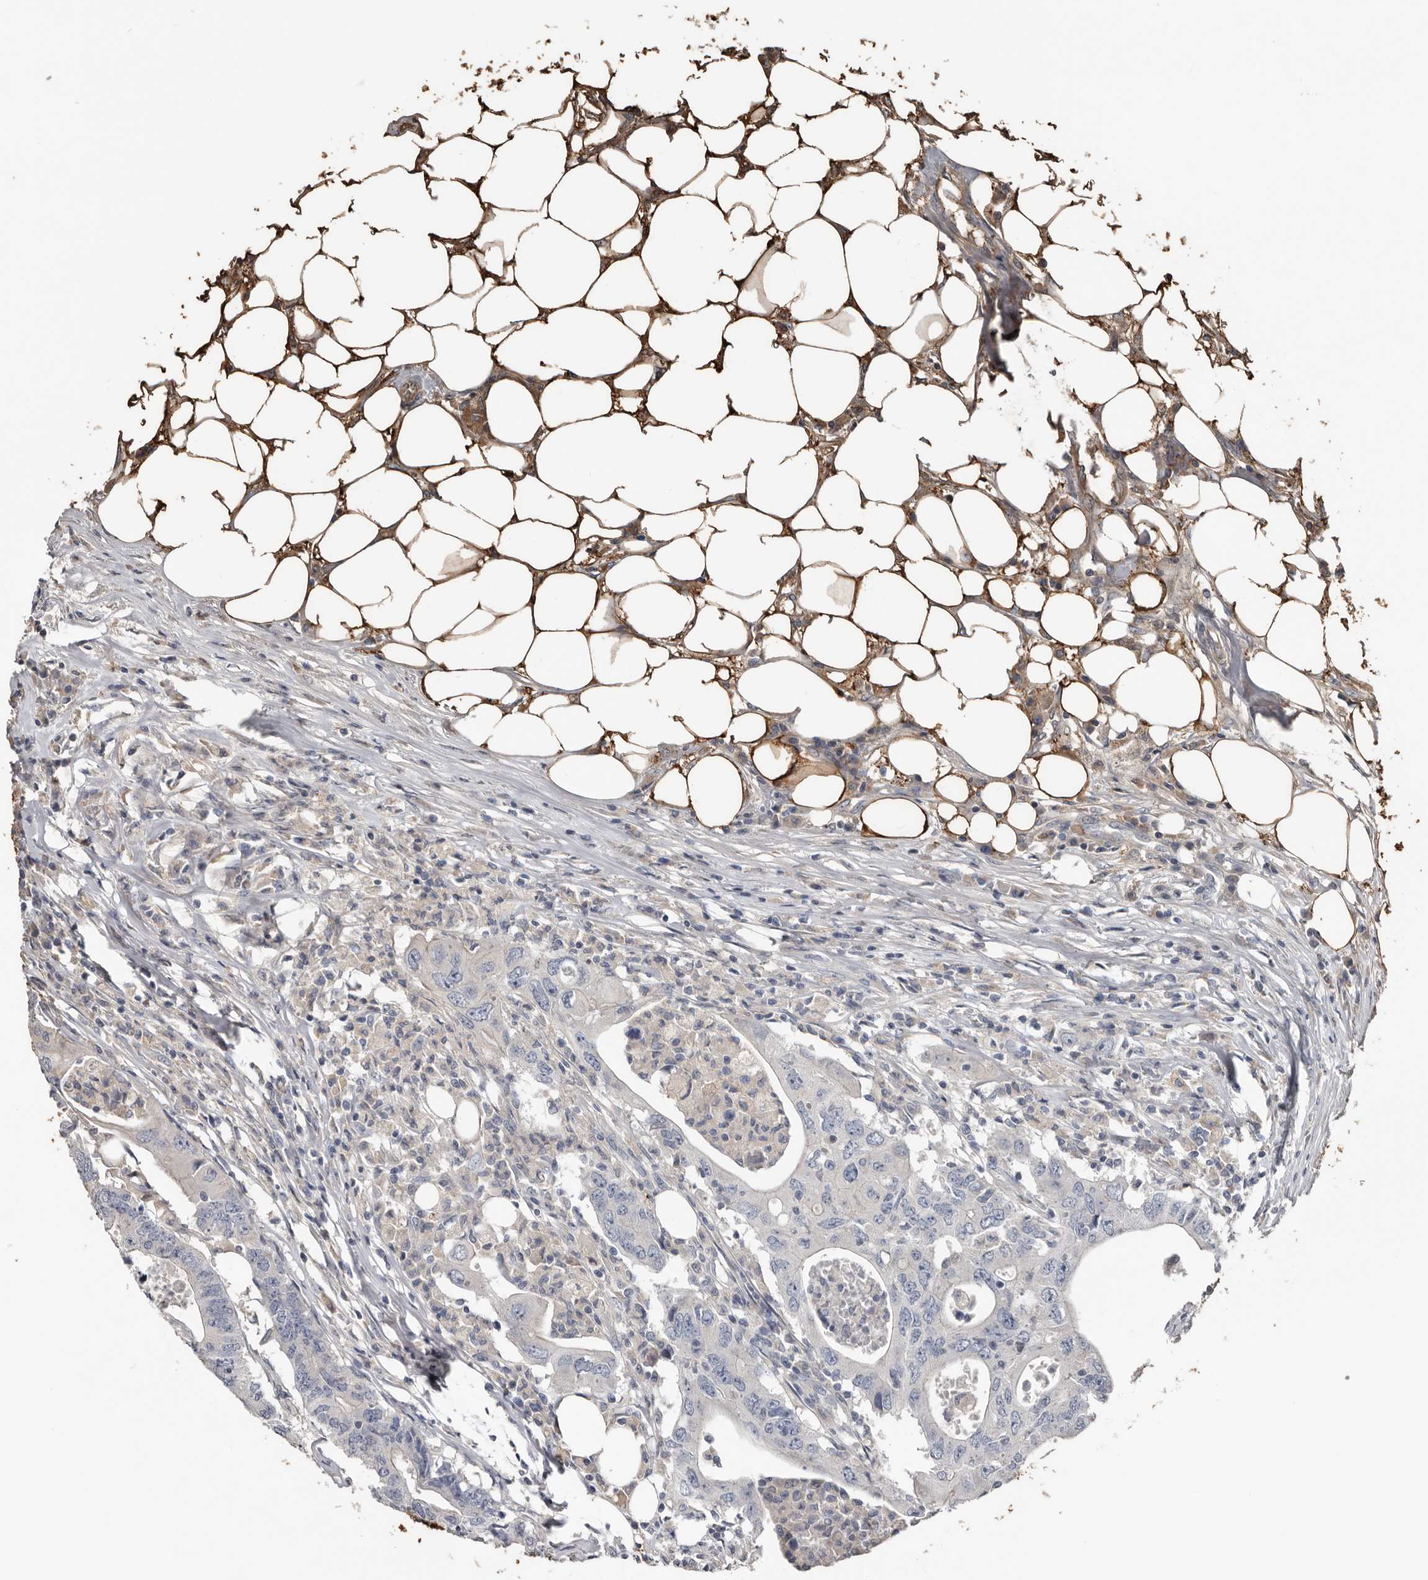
{"staining": {"intensity": "negative", "quantity": "none", "location": "none"}, "tissue": "colorectal cancer", "cell_type": "Tumor cells", "image_type": "cancer", "snomed": [{"axis": "morphology", "description": "Adenocarcinoma, NOS"}, {"axis": "topography", "description": "Colon"}], "caption": "Immunohistochemical staining of adenocarcinoma (colorectal) exhibits no significant positivity in tumor cells.", "gene": "FABP7", "patient": {"sex": "male", "age": 71}}